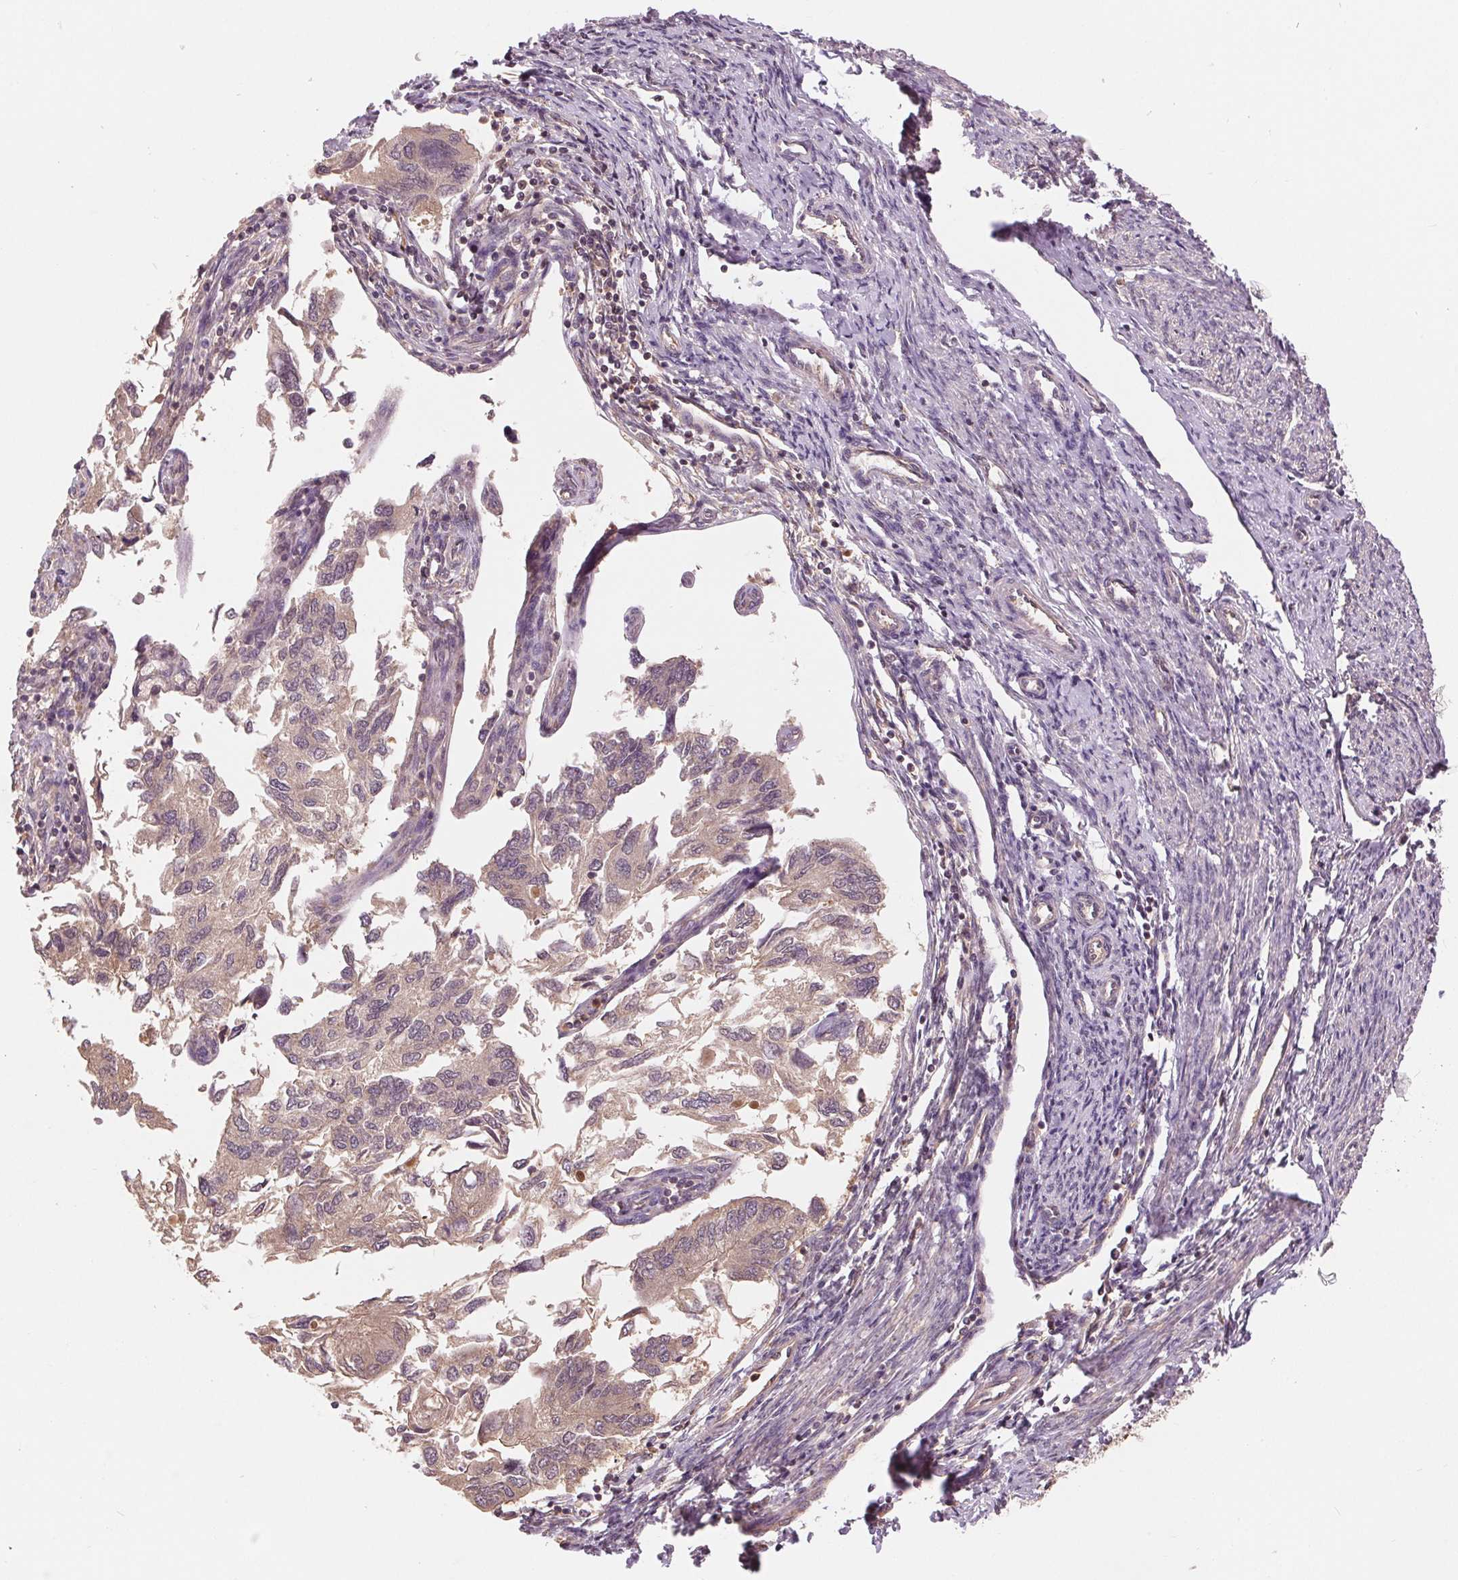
{"staining": {"intensity": "weak", "quantity": ">75%", "location": "cytoplasmic/membranous"}, "tissue": "endometrial cancer", "cell_type": "Tumor cells", "image_type": "cancer", "snomed": [{"axis": "morphology", "description": "Carcinoma, NOS"}, {"axis": "topography", "description": "Uterus"}], "caption": "Immunohistochemistry micrograph of neoplastic tissue: human endometrial cancer (carcinoma) stained using IHC exhibits low levels of weak protein expression localized specifically in the cytoplasmic/membranous of tumor cells, appearing as a cytoplasmic/membranous brown color.", "gene": "TMEM273", "patient": {"sex": "female", "age": 76}}